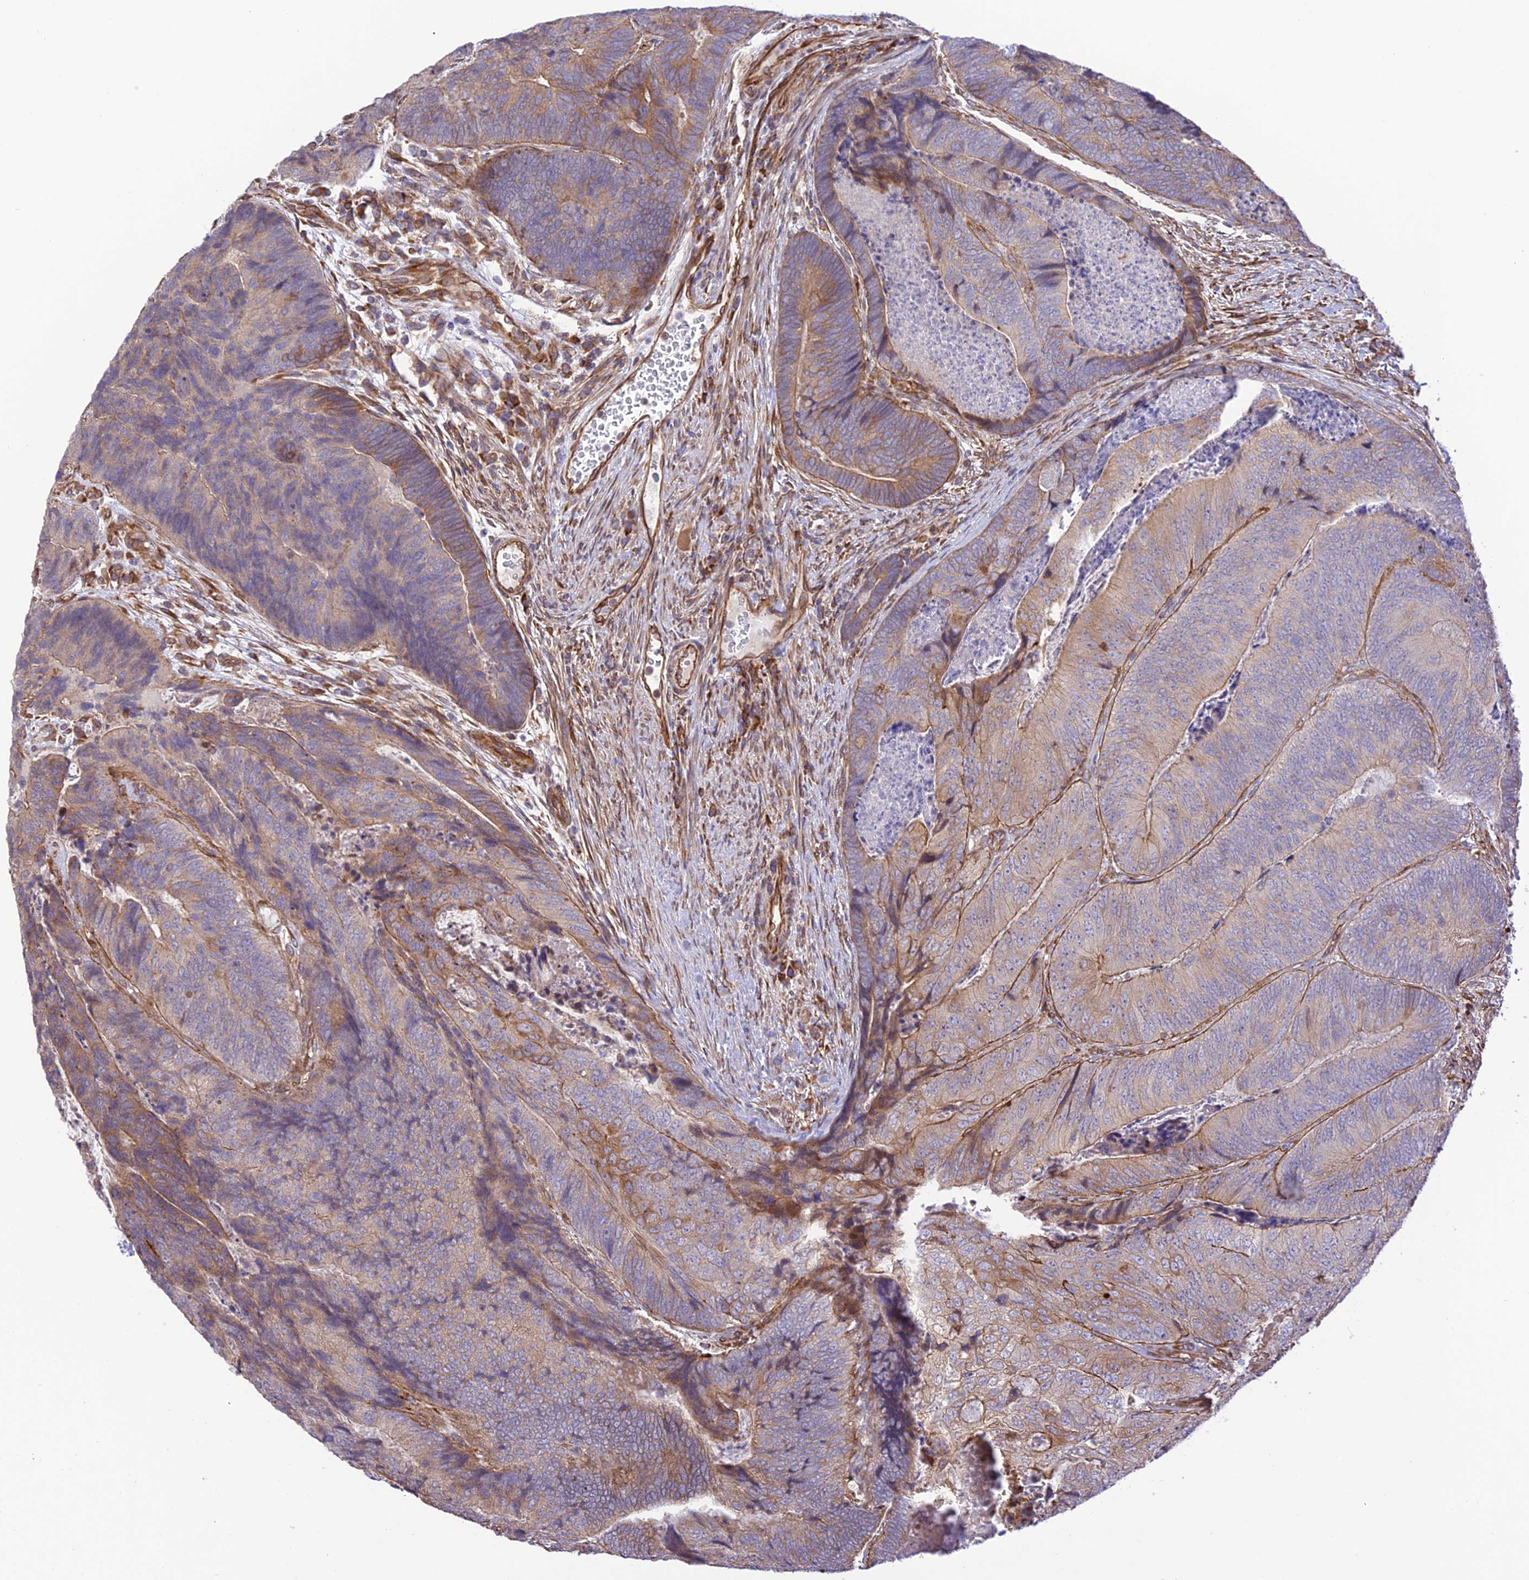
{"staining": {"intensity": "moderate", "quantity": "25%-75%", "location": "cytoplasmic/membranous"}, "tissue": "colorectal cancer", "cell_type": "Tumor cells", "image_type": "cancer", "snomed": [{"axis": "morphology", "description": "Adenocarcinoma, NOS"}, {"axis": "topography", "description": "Colon"}], "caption": "Colorectal cancer (adenocarcinoma) stained with a brown dye reveals moderate cytoplasmic/membranous positive positivity in about 25%-75% of tumor cells.", "gene": "EXOC3L4", "patient": {"sex": "female", "age": 67}}